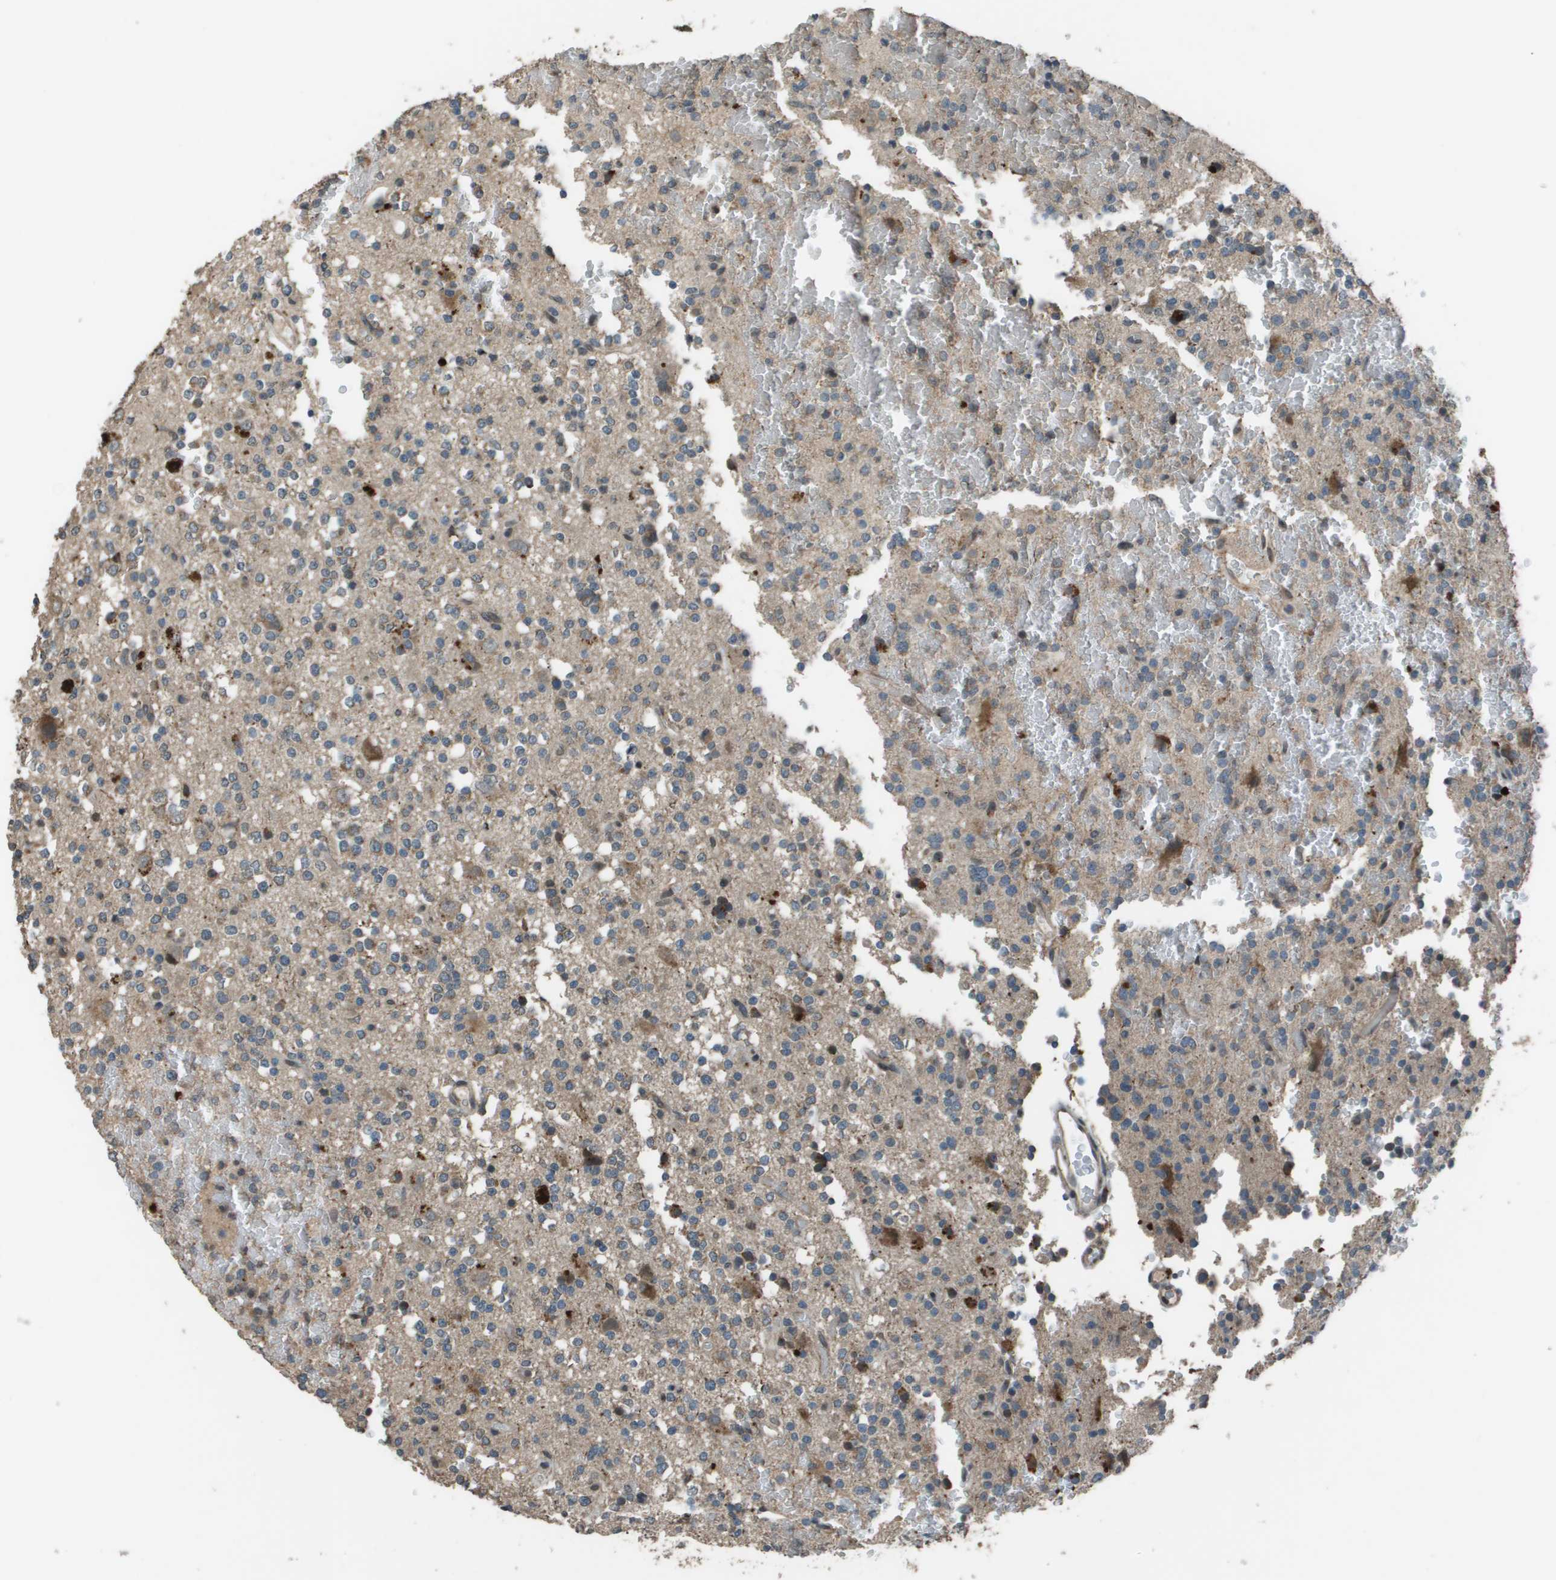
{"staining": {"intensity": "weak", "quantity": "25%-75%", "location": "cytoplasmic/membranous"}, "tissue": "glioma", "cell_type": "Tumor cells", "image_type": "cancer", "snomed": [{"axis": "morphology", "description": "Glioma, malignant, High grade"}, {"axis": "topography", "description": "Brain"}], "caption": "A photomicrograph of human malignant glioma (high-grade) stained for a protein displays weak cytoplasmic/membranous brown staining in tumor cells.", "gene": "GOSR2", "patient": {"sex": "male", "age": 47}}